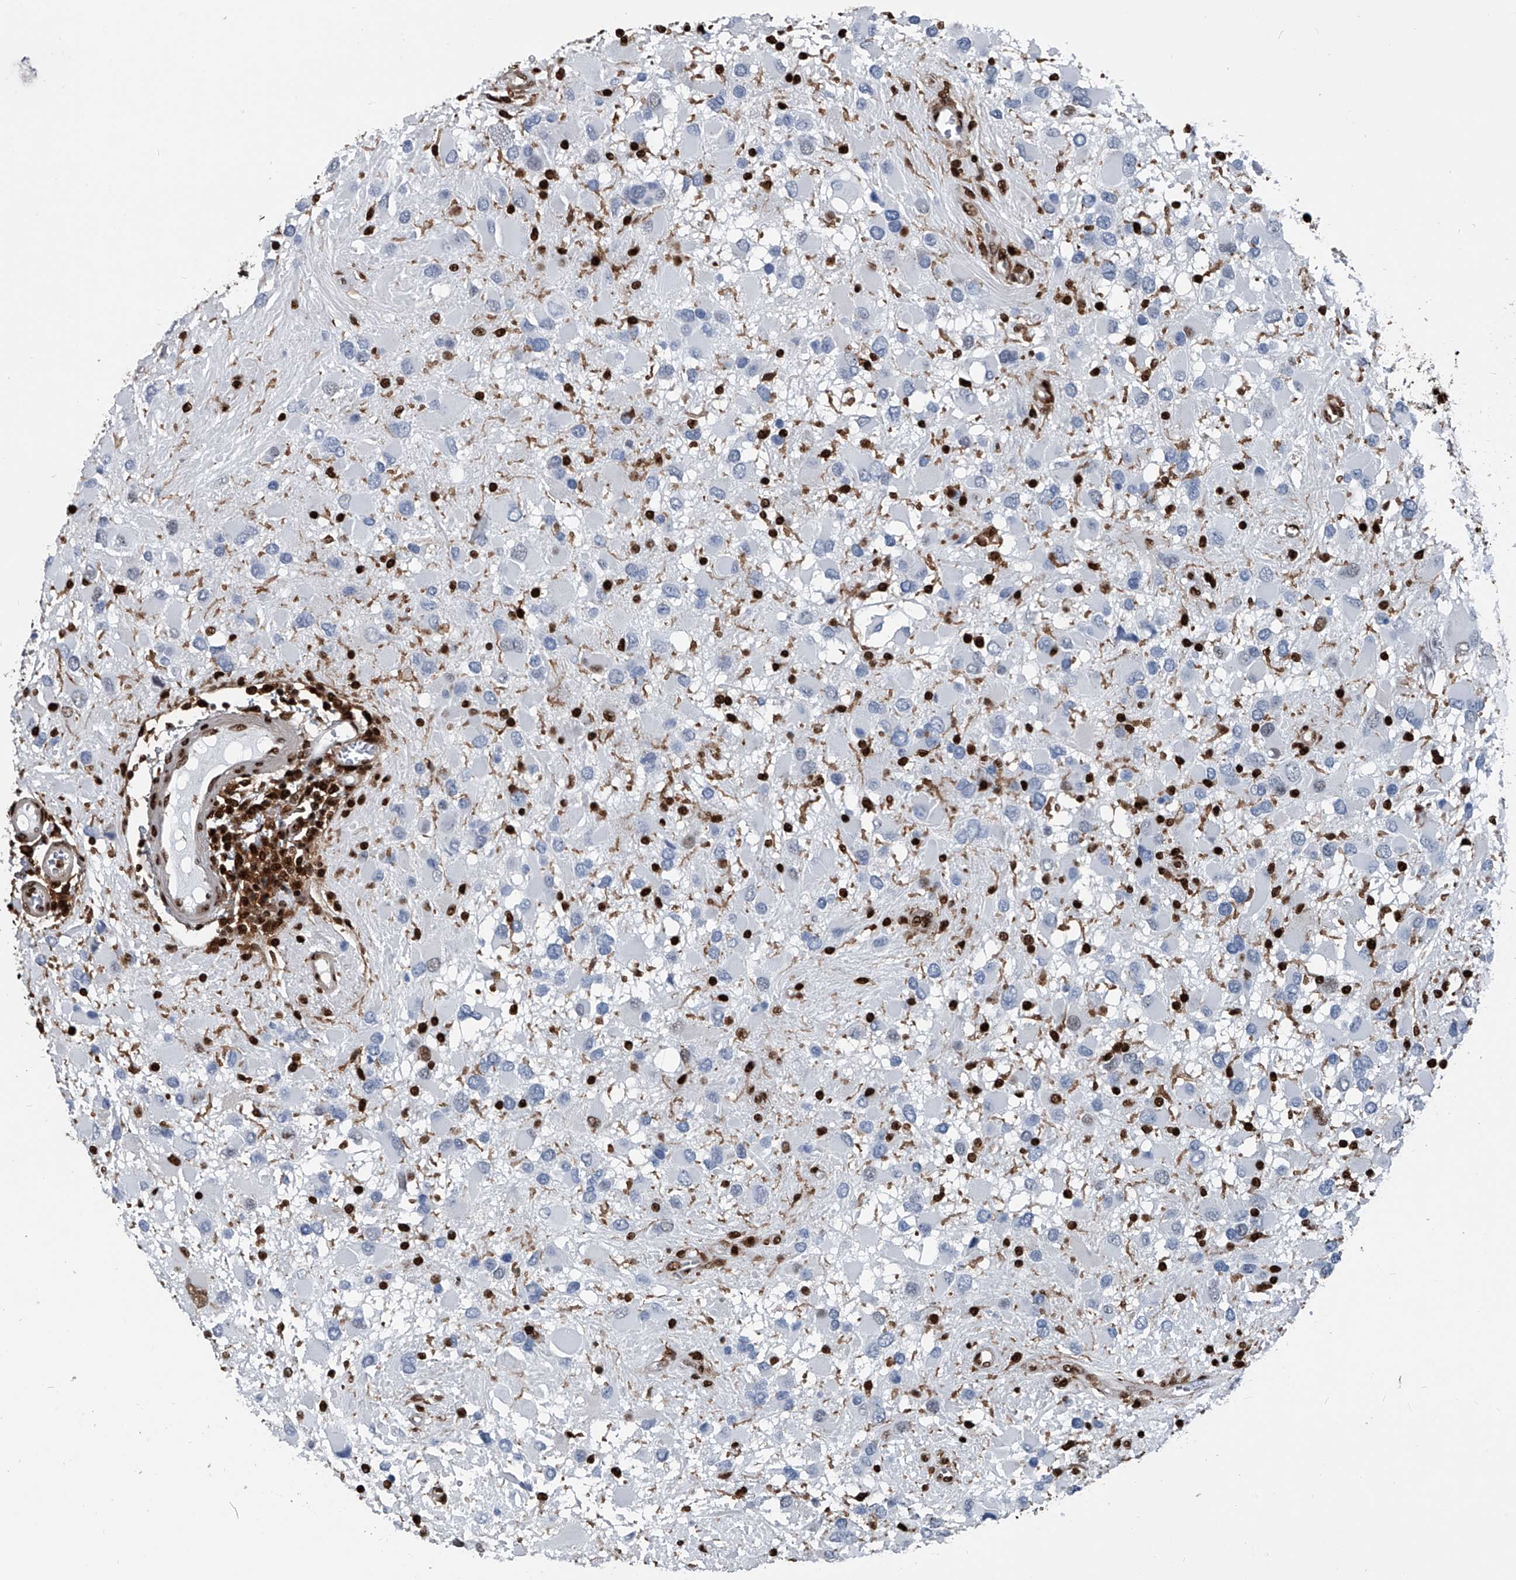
{"staining": {"intensity": "negative", "quantity": "none", "location": "none"}, "tissue": "glioma", "cell_type": "Tumor cells", "image_type": "cancer", "snomed": [{"axis": "morphology", "description": "Glioma, malignant, High grade"}, {"axis": "topography", "description": "Brain"}], "caption": "This is an immunohistochemistry (IHC) micrograph of malignant glioma (high-grade). There is no positivity in tumor cells.", "gene": "FKBP5", "patient": {"sex": "male", "age": 53}}